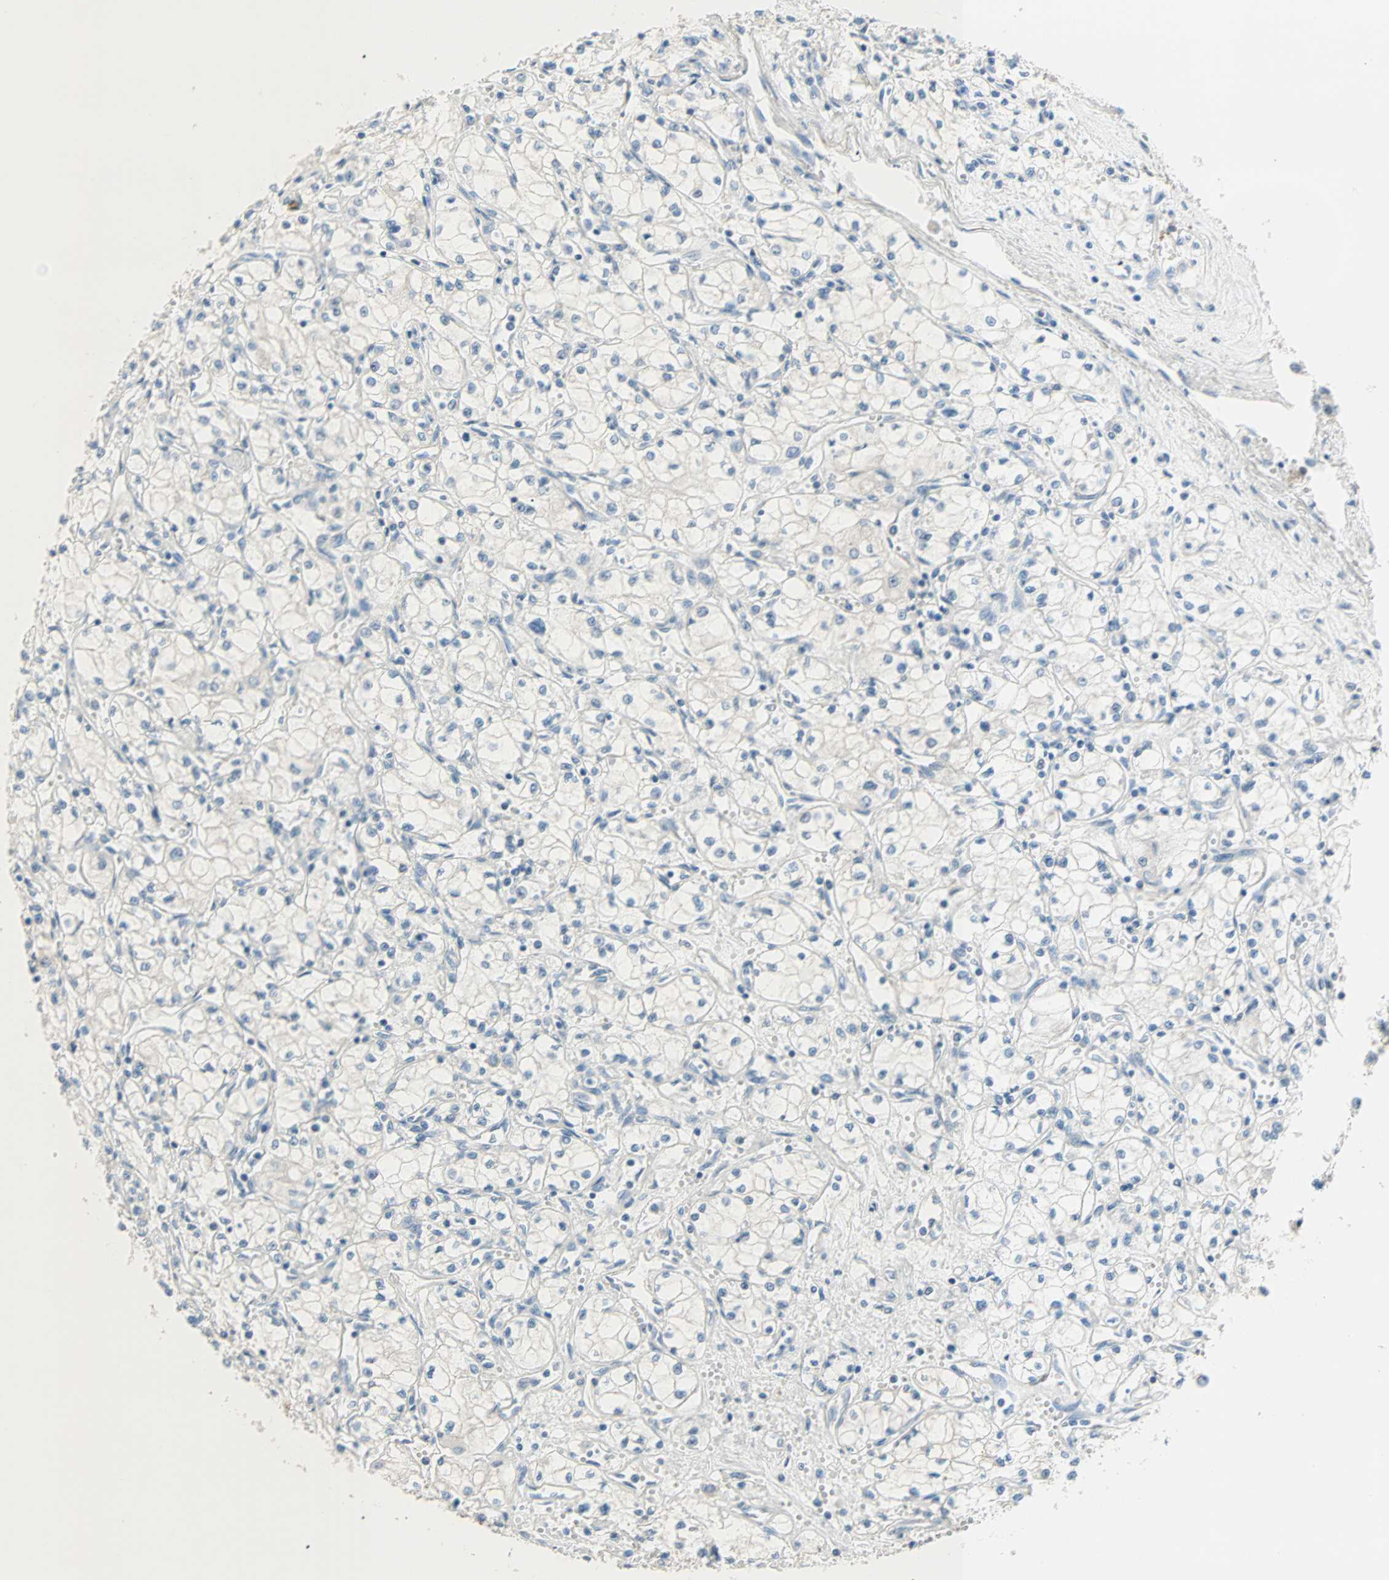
{"staining": {"intensity": "negative", "quantity": "none", "location": "none"}, "tissue": "renal cancer", "cell_type": "Tumor cells", "image_type": "cancer", "snomed": [{"axis": "morphology", "description": "Normal tissue, NOS"}, {"axis": "morphology", "description": "Adenocarcinoma, NOS"}, {"axis": "topography", "description": "Kidney"}], "caption": "Immunohistochemistry of renal cancer (adenocarcinoma) demonstrates no positivity in tumor cells.", "gene": "ACVRL1", "patient": {"sex": "male", "age": 59}}